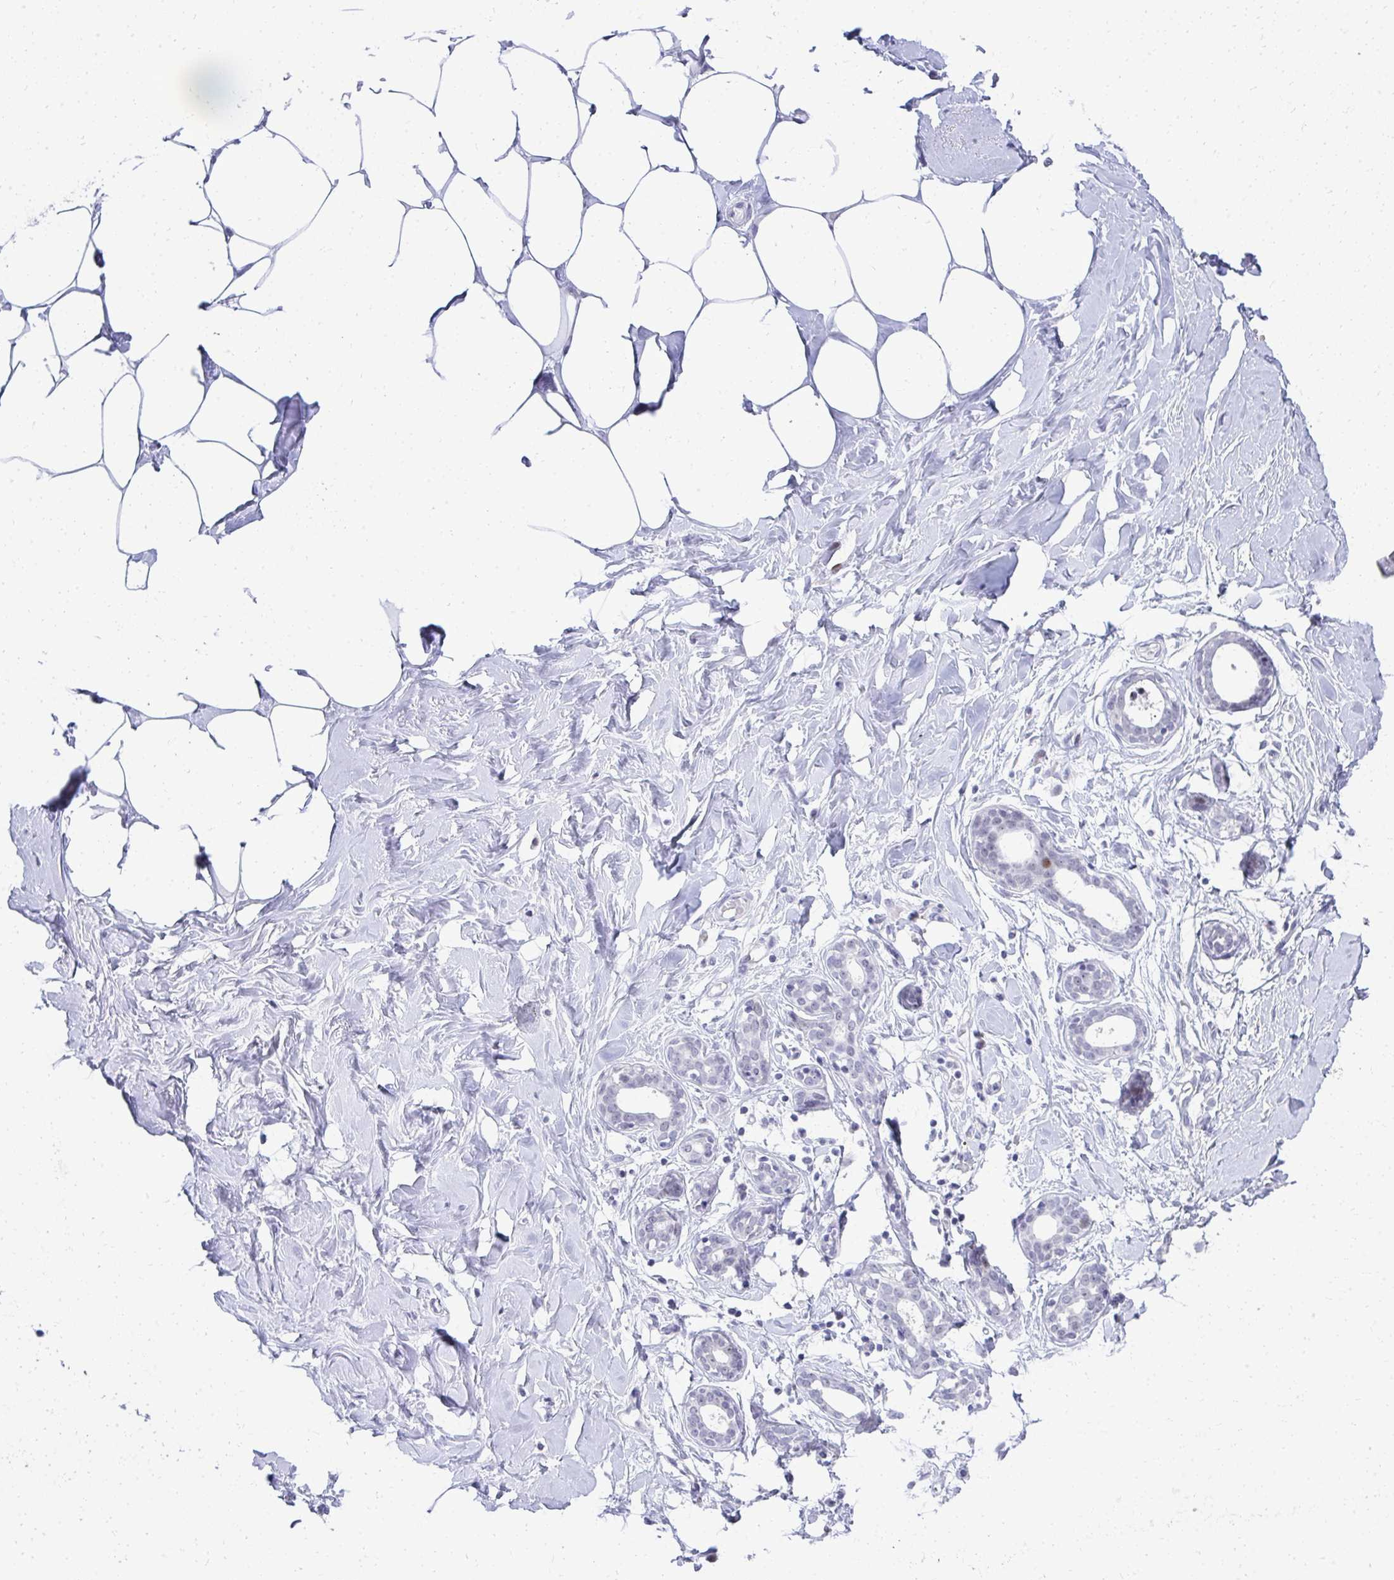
{"staining": {"intensity": "negative", "quantity": "none", "location": "none"}, "tissue": "breast", "cell_type": "Adipocytes", "image_type": "normal", "snomed": [{"axis": "morphology", "description": "Normal tissue, NOS"}, {"axis": "topography", "description": "Breast"}], "caption": "Immunohistochemistry micrograph of normal breast stained for a protein (brown), which shows no staining in adipocytes. (Stains: DAB (3,3'-diaminobenzidine) IHC with hematoxylin counter stain, Microscopy: brightfield microscopy at high magnification).", "gene": "GLDN", "patient": {"sex": "female", "age": 27}}